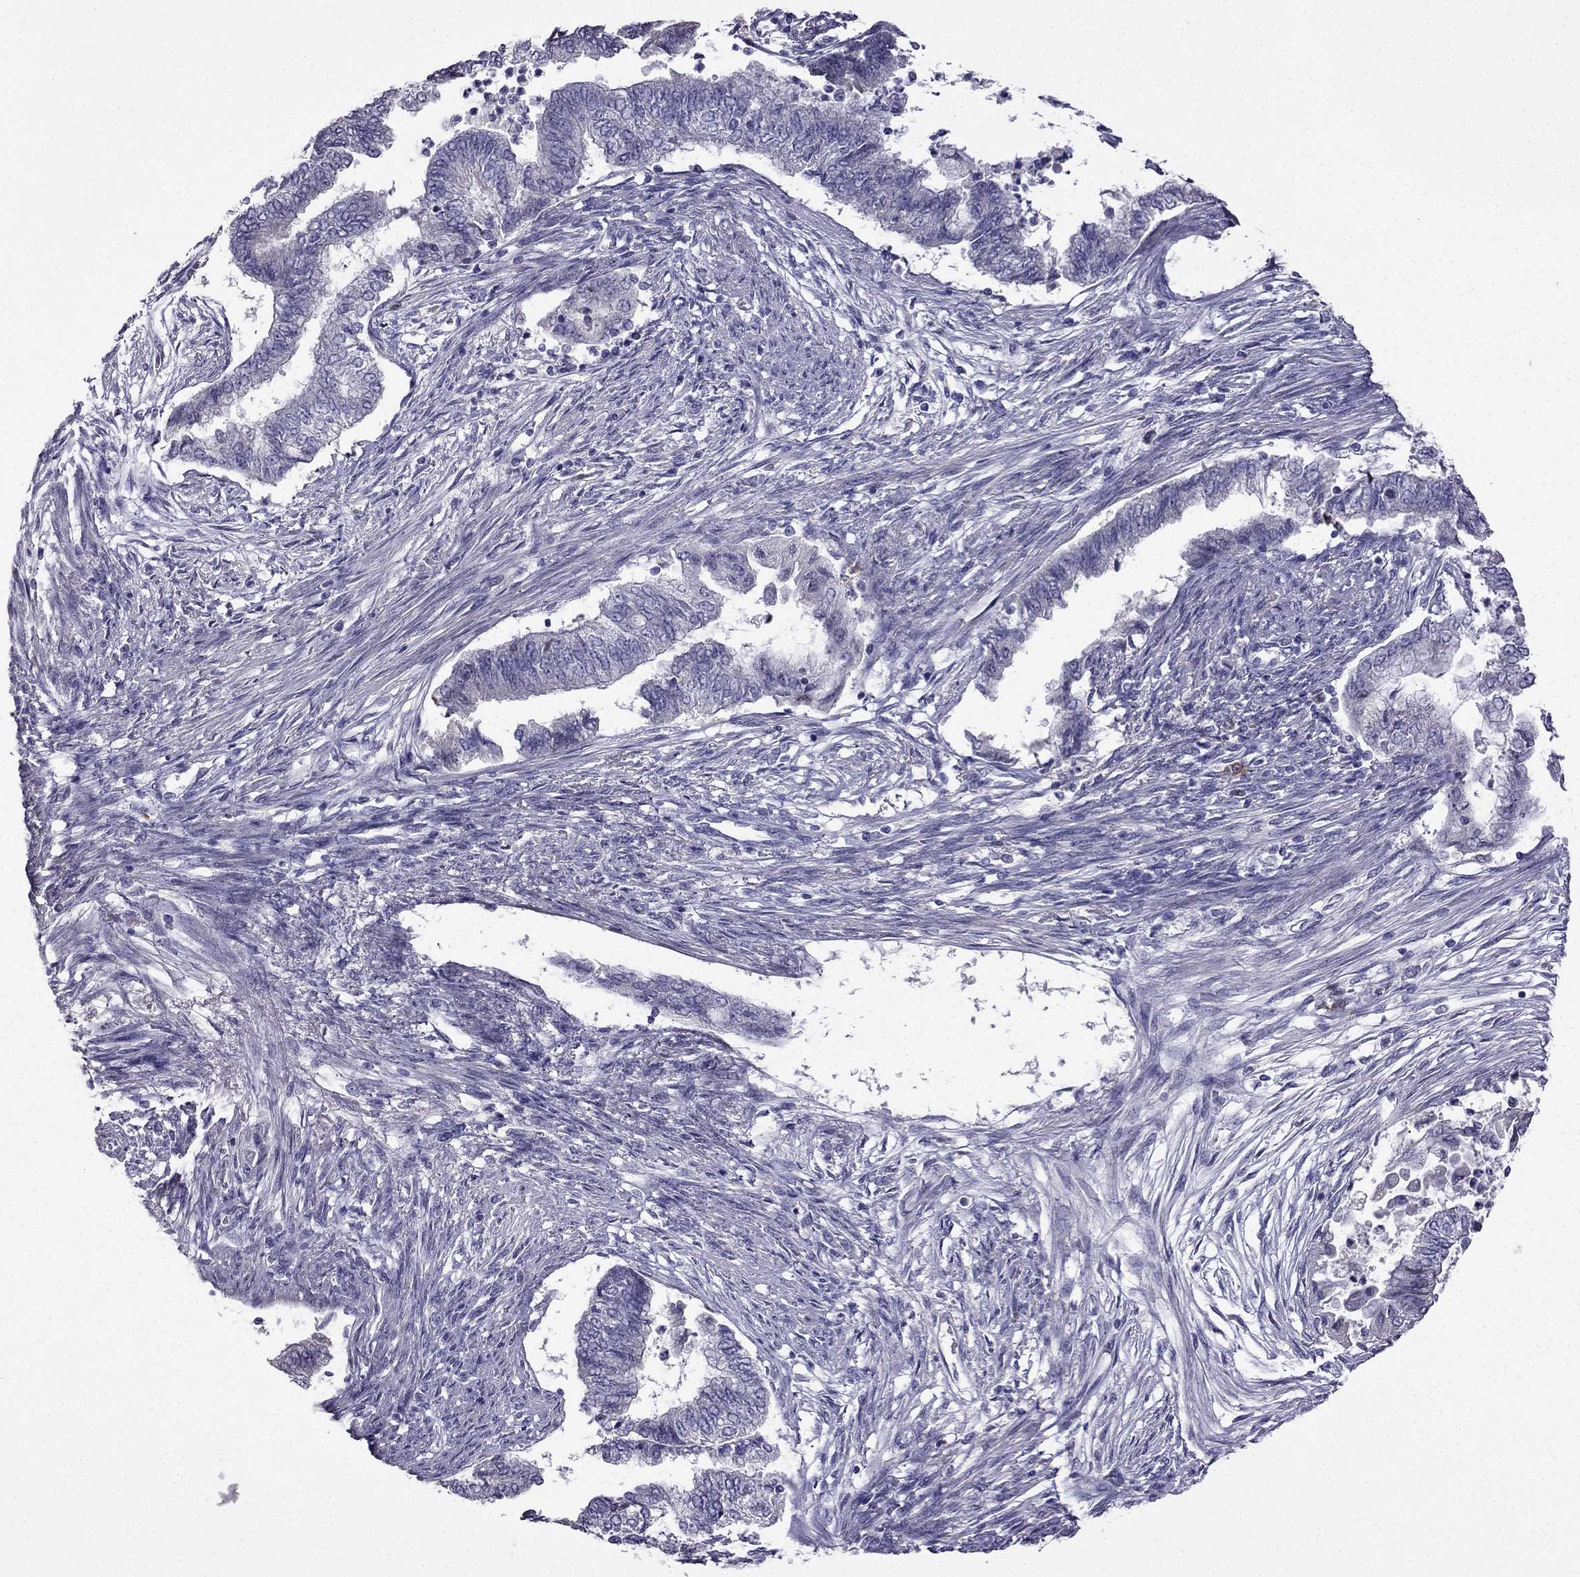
{"staining": {"intensity": "negative", "quantity": "none", "location": "none"}, "tissue": "endometrial cancer", "cell_type": "Tumor cells", "image_type": "cancer", "snomed": [{"axis": "morphology", "description": "Adenocarcinoma, NOS"}, {"axis": "topography", "description": "Endometrium"}], "caption": "Endometrial cancer stained for a protein using IHC demonstrates no positivity tumor cells.", "gene": "UHRF1", "patient": {"sex": "female", "age": 65}}